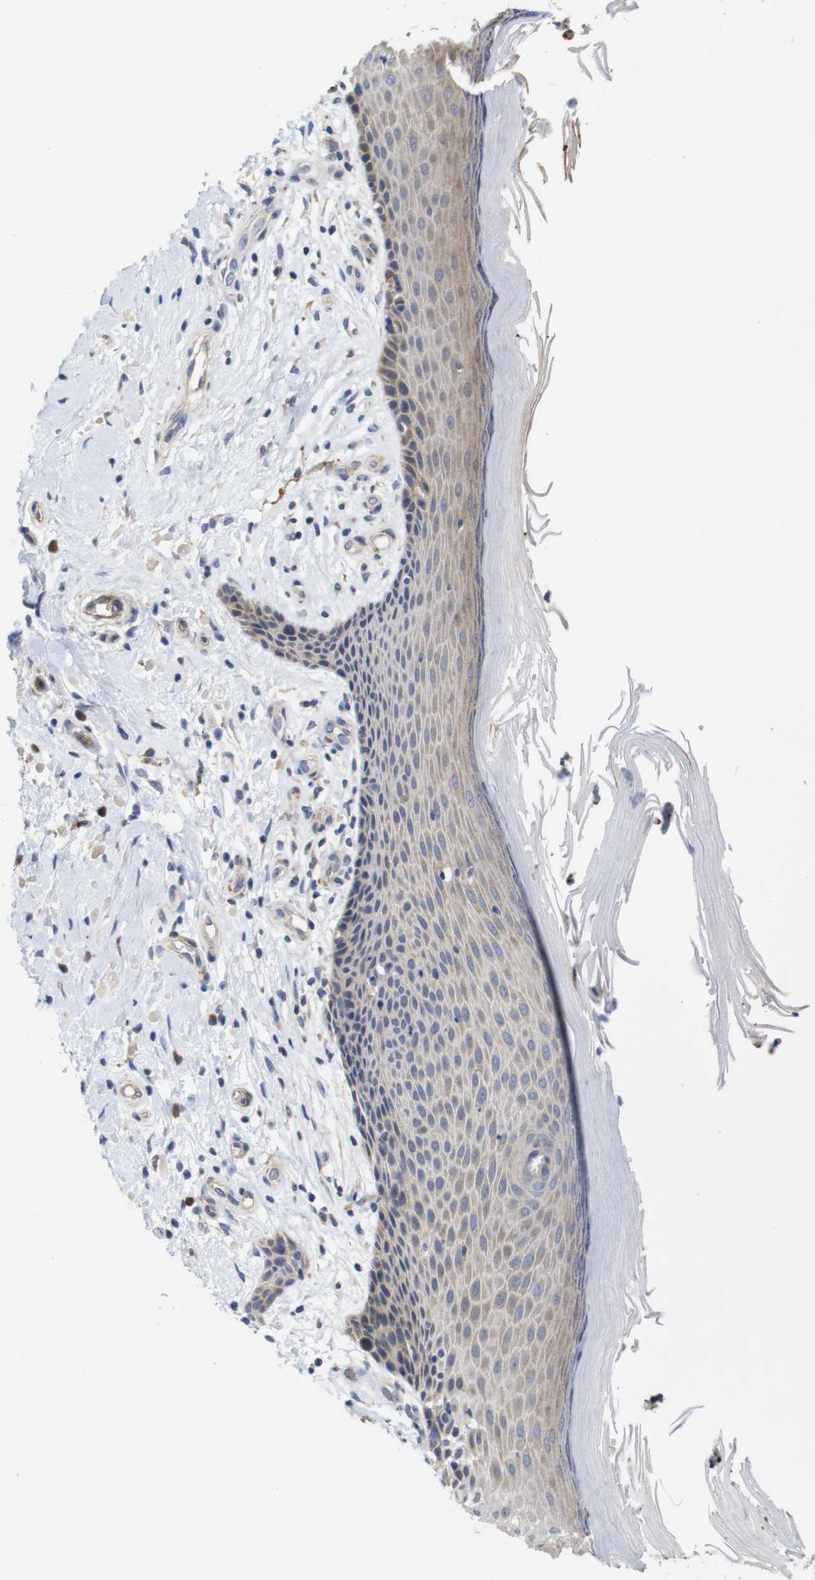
{"staining": {"intensity": "negative", "quantity": "none", "location": "none"}, "tissue": "melanoma", "cell_type": "Tumor cells", "image_type": "cancer", "snomed": [{"axis": "morphology", "description": "Malignant melanoma, NOS"}, {"axis": "topography", "description": "Skin"}], "caption": "This is a photomicrograph of immunohistochemistry (IHC) staining of melanoma, which shows no positivity in tumor cells.", "gene": "SPRY3", "patient": {"sex": "female", "age": 73}}